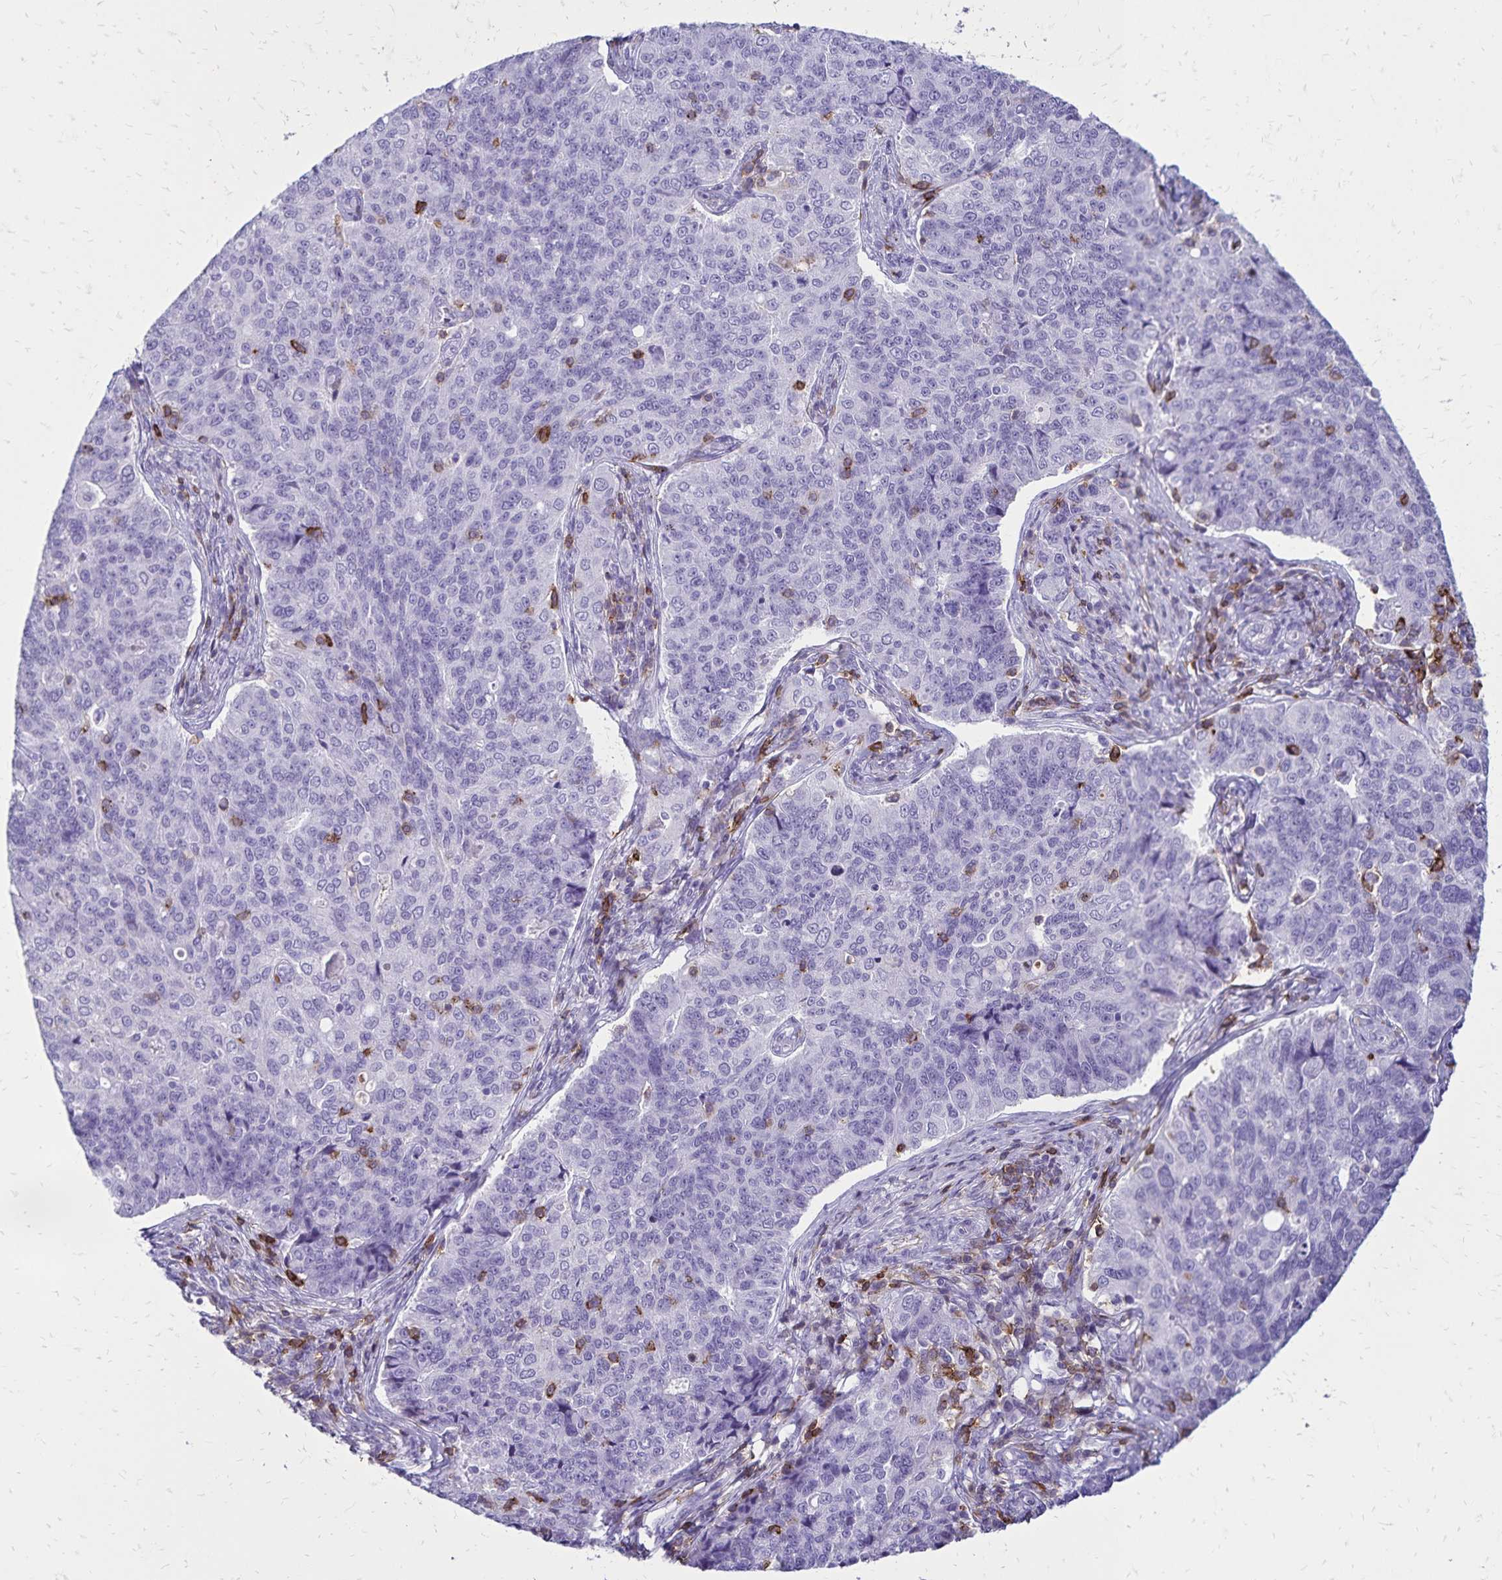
{"staining": {"intensity": "negative", "quantity": "none", "location": "none"}, "tissue": "endometrial cancer", "cell_type": "Tumor cells", "image_type": "cancer", "snomed": [{"axis": "morphology", "description": "Adenocarcinoma, NOS"}, {"axis": "topography", "description": "Endometrium"}], "caption": "This is an IHC image of human adenocarcinoma (endometrial). There is no staining in tumor cells.", "gene": "CD27", "patient": {"sex": "female", "age": 43}}